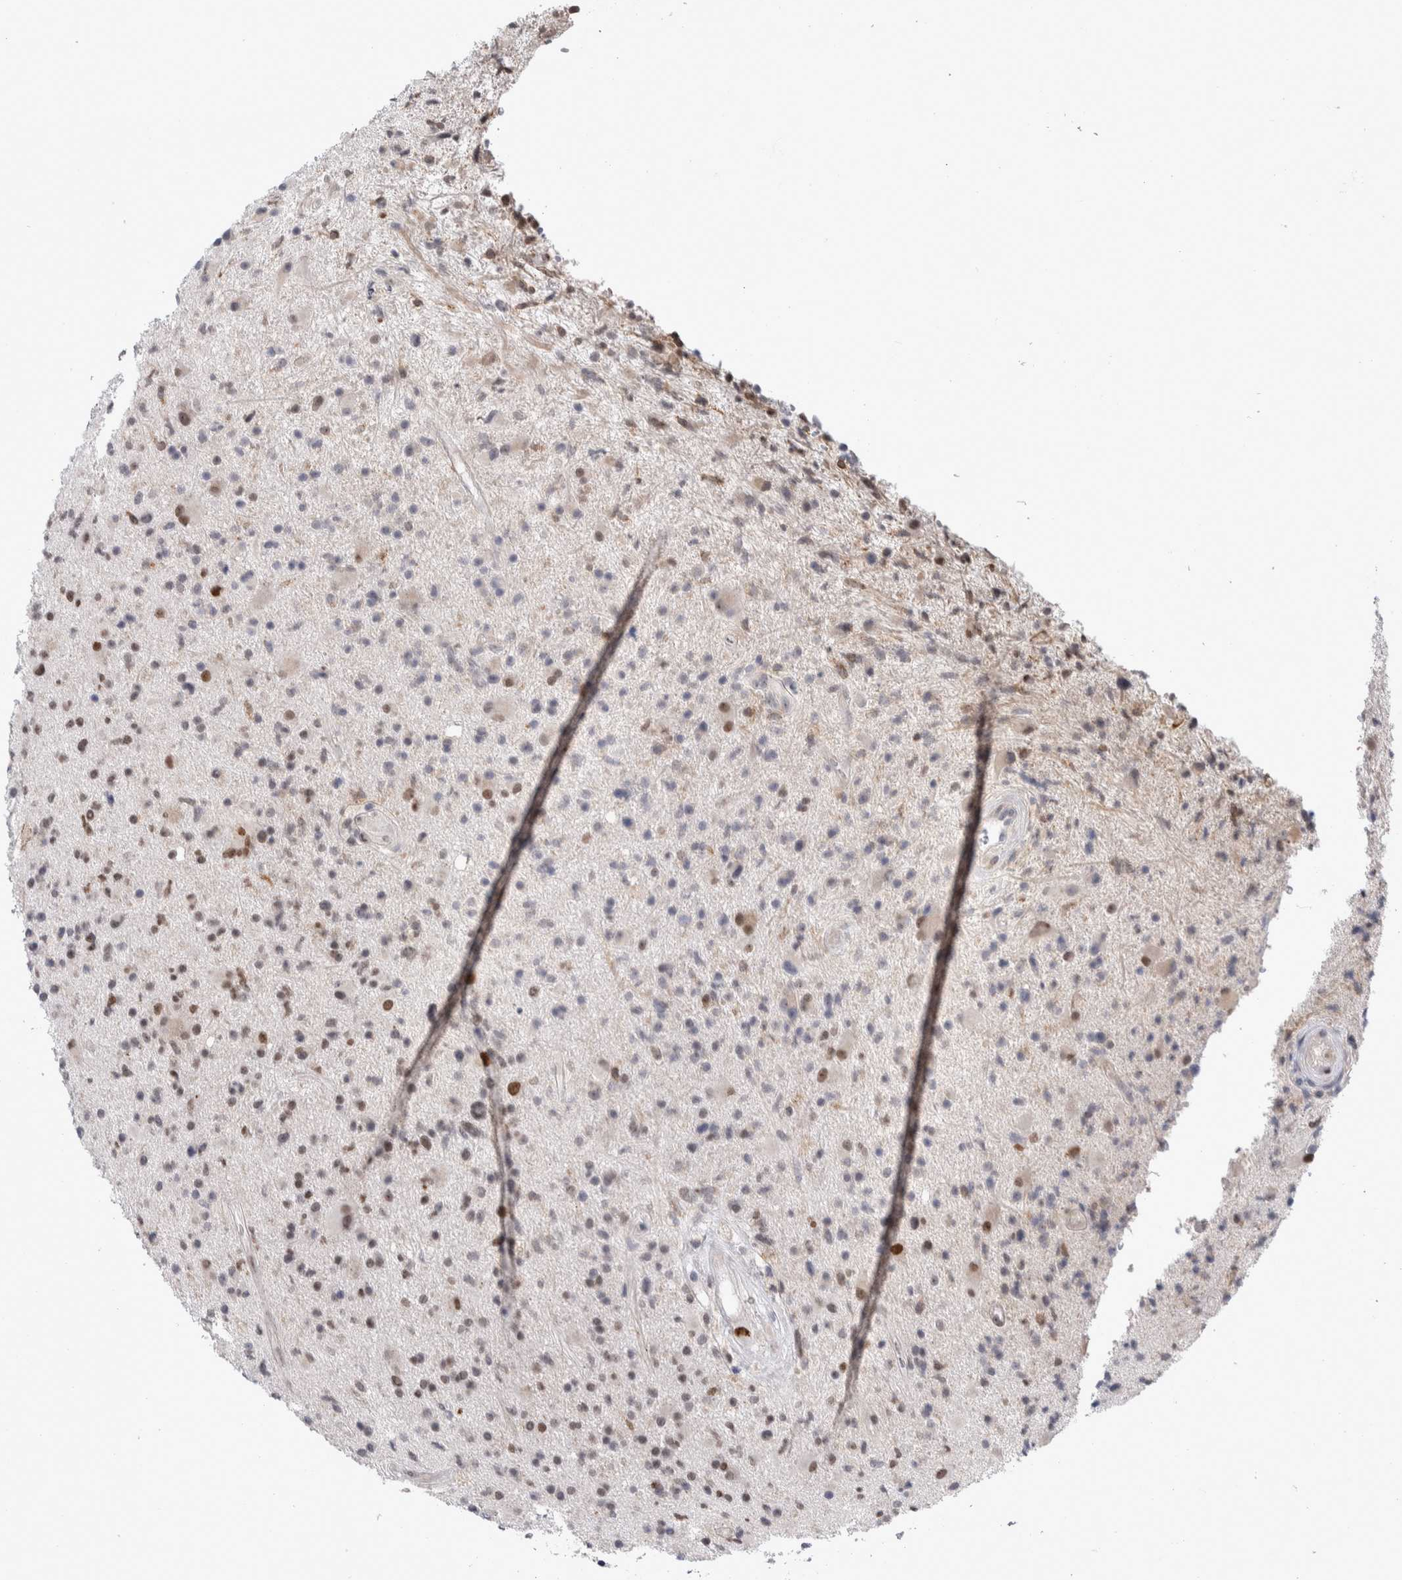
{"staining": {"intensity": "negative", "quantity": "none", "location": "none"}, "tissue": "glioma", "cell_type": "Tumor cells", "image_type": "cancer", "snomed": [{"axis": "morphology", "description": "Glioma, malignant, High grade"}, {"axis": "topography", "description": "Brain"}], "caption": "Immunohistochemistry of human glioma reveals no staining in tumor cells.", "gene": "TAX1BP1", "patient": {"sex": "male", "age": 33}}